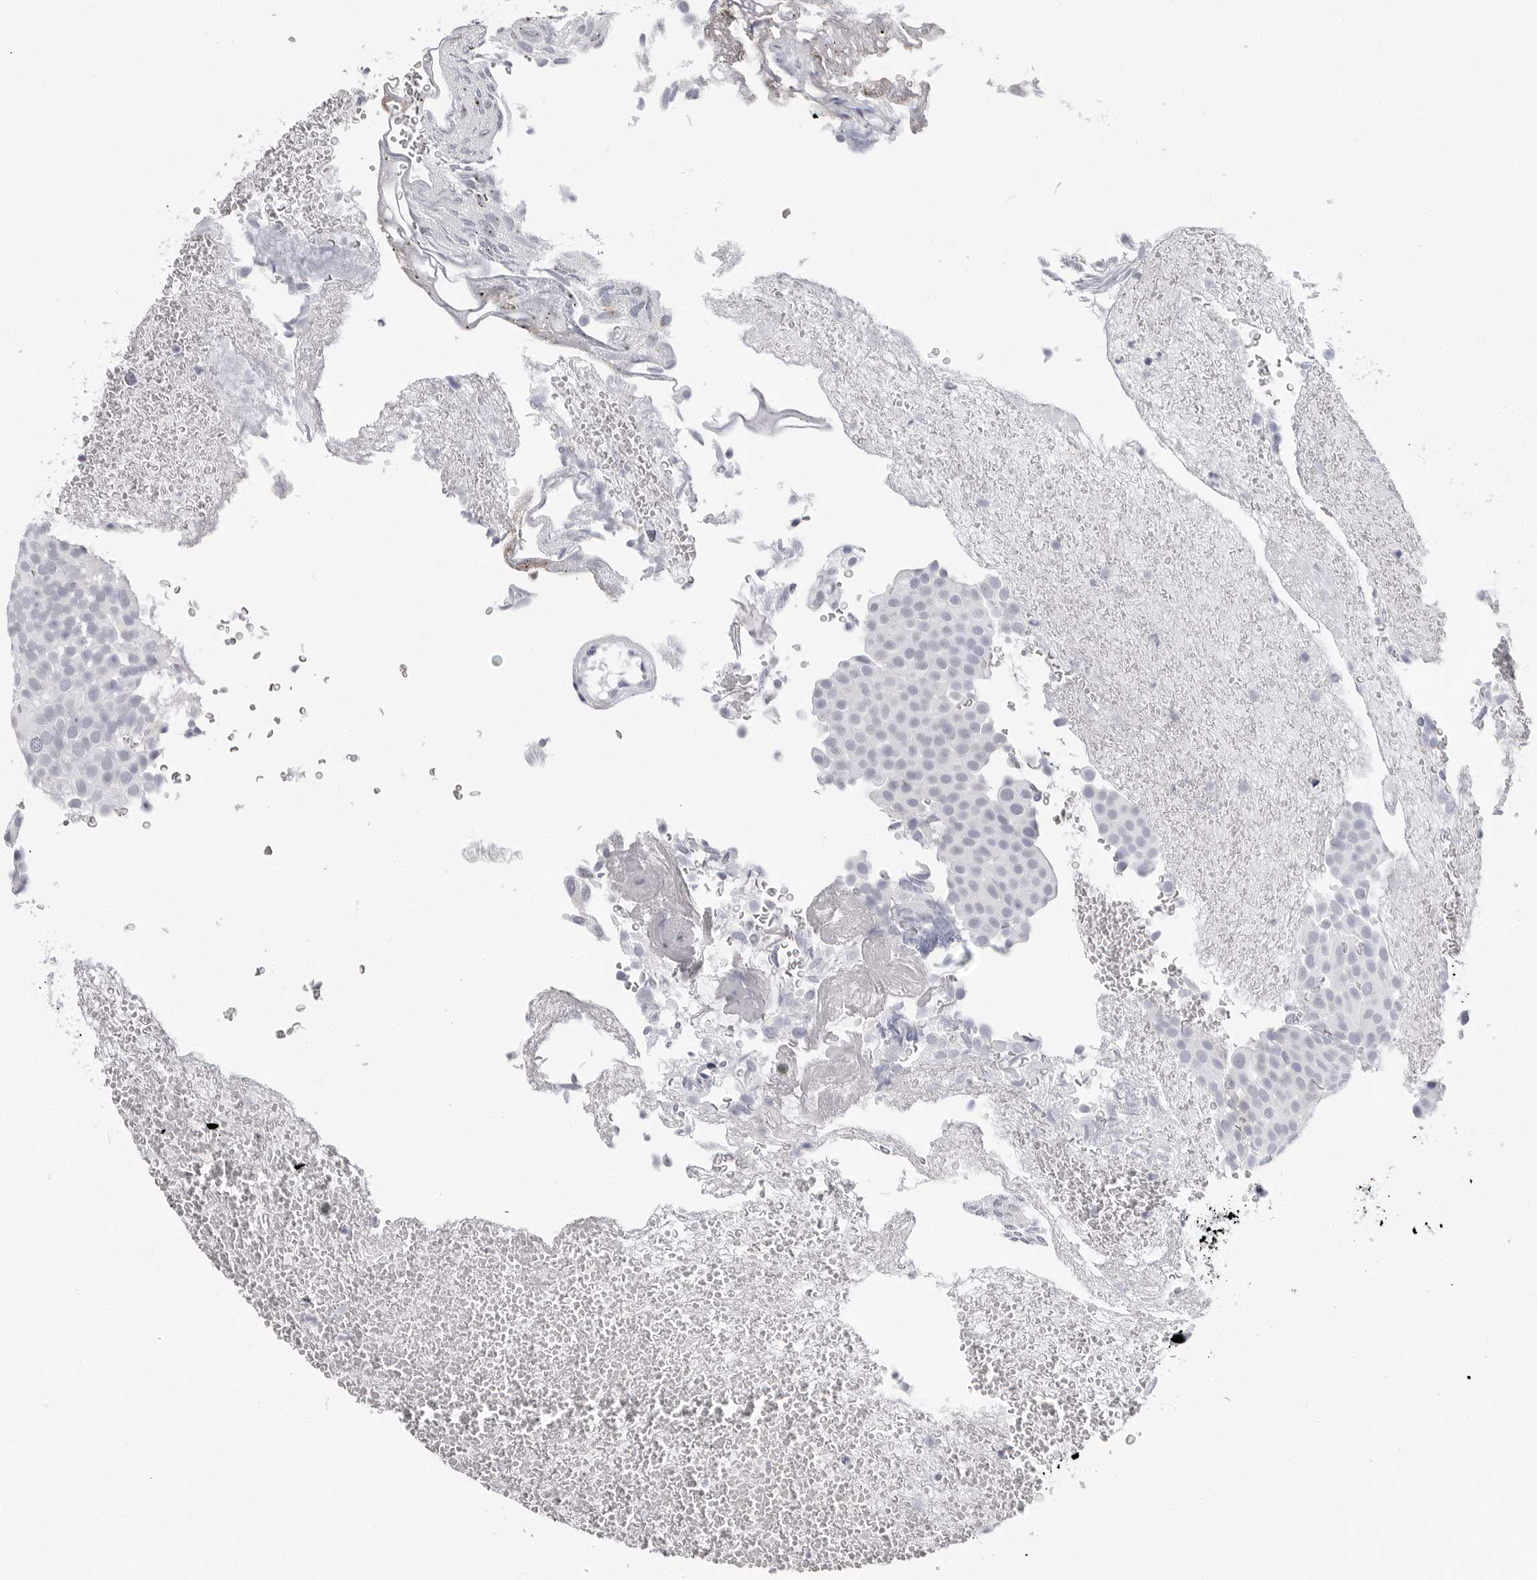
{"staining": {"intensity": "negative", "quantity": "none", "location": "none"}, "tissue": "urothelial cancer", "cell_type": "Tumor cells", "image_type": "cancer", "snomed": [{"axis": "morphology", "description": "Urothelial carcinoma, Low grade"}, {"axis": "topography", "description": "Urinary bladder"}], "caption": "Low-grade urothelial carcinoma stained for a protein using immunohistochemistry shows no positivity tumor cells.", "gene": "ERICH3", "patient": {"sex": "male", "age": 78}}